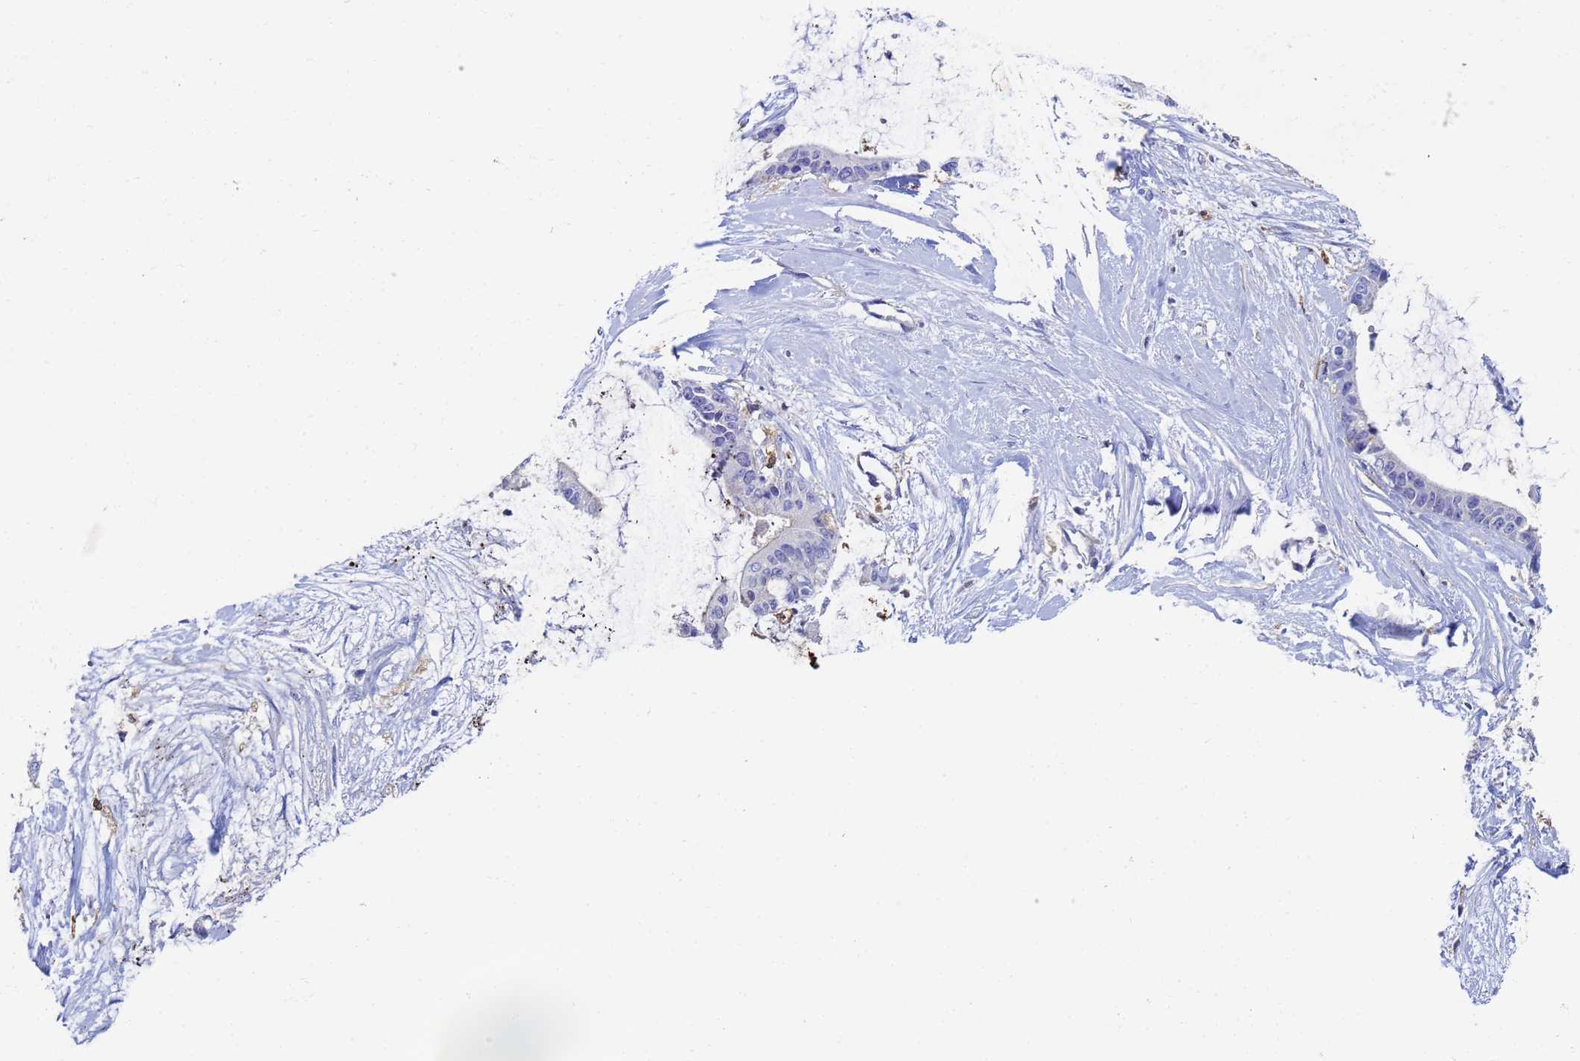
{"staining": {"intensity": "negative", "quantity": "none", "location": "none"}, "tissue": "liver cancer", "cell_type": "Tumor cells", "image_type": "cancer", "snomed": [{"axis": "morphology", "description": "Normal tissue, NOS"}, {"axis": "morphology", "description": "Cholangiocarcinoma"}, {"axis": "topography", "description": "Liver"}, {"axis": "topography", "description": "Peripheral nerve tissue"}], "caption": "IHC histopathology image of liver cholangiocarcinoma stained for a protein (brown), which reveals no expression in tumor cells.", "gene": "GCHFR", "patient": {"sex": "female", "age": 73}}